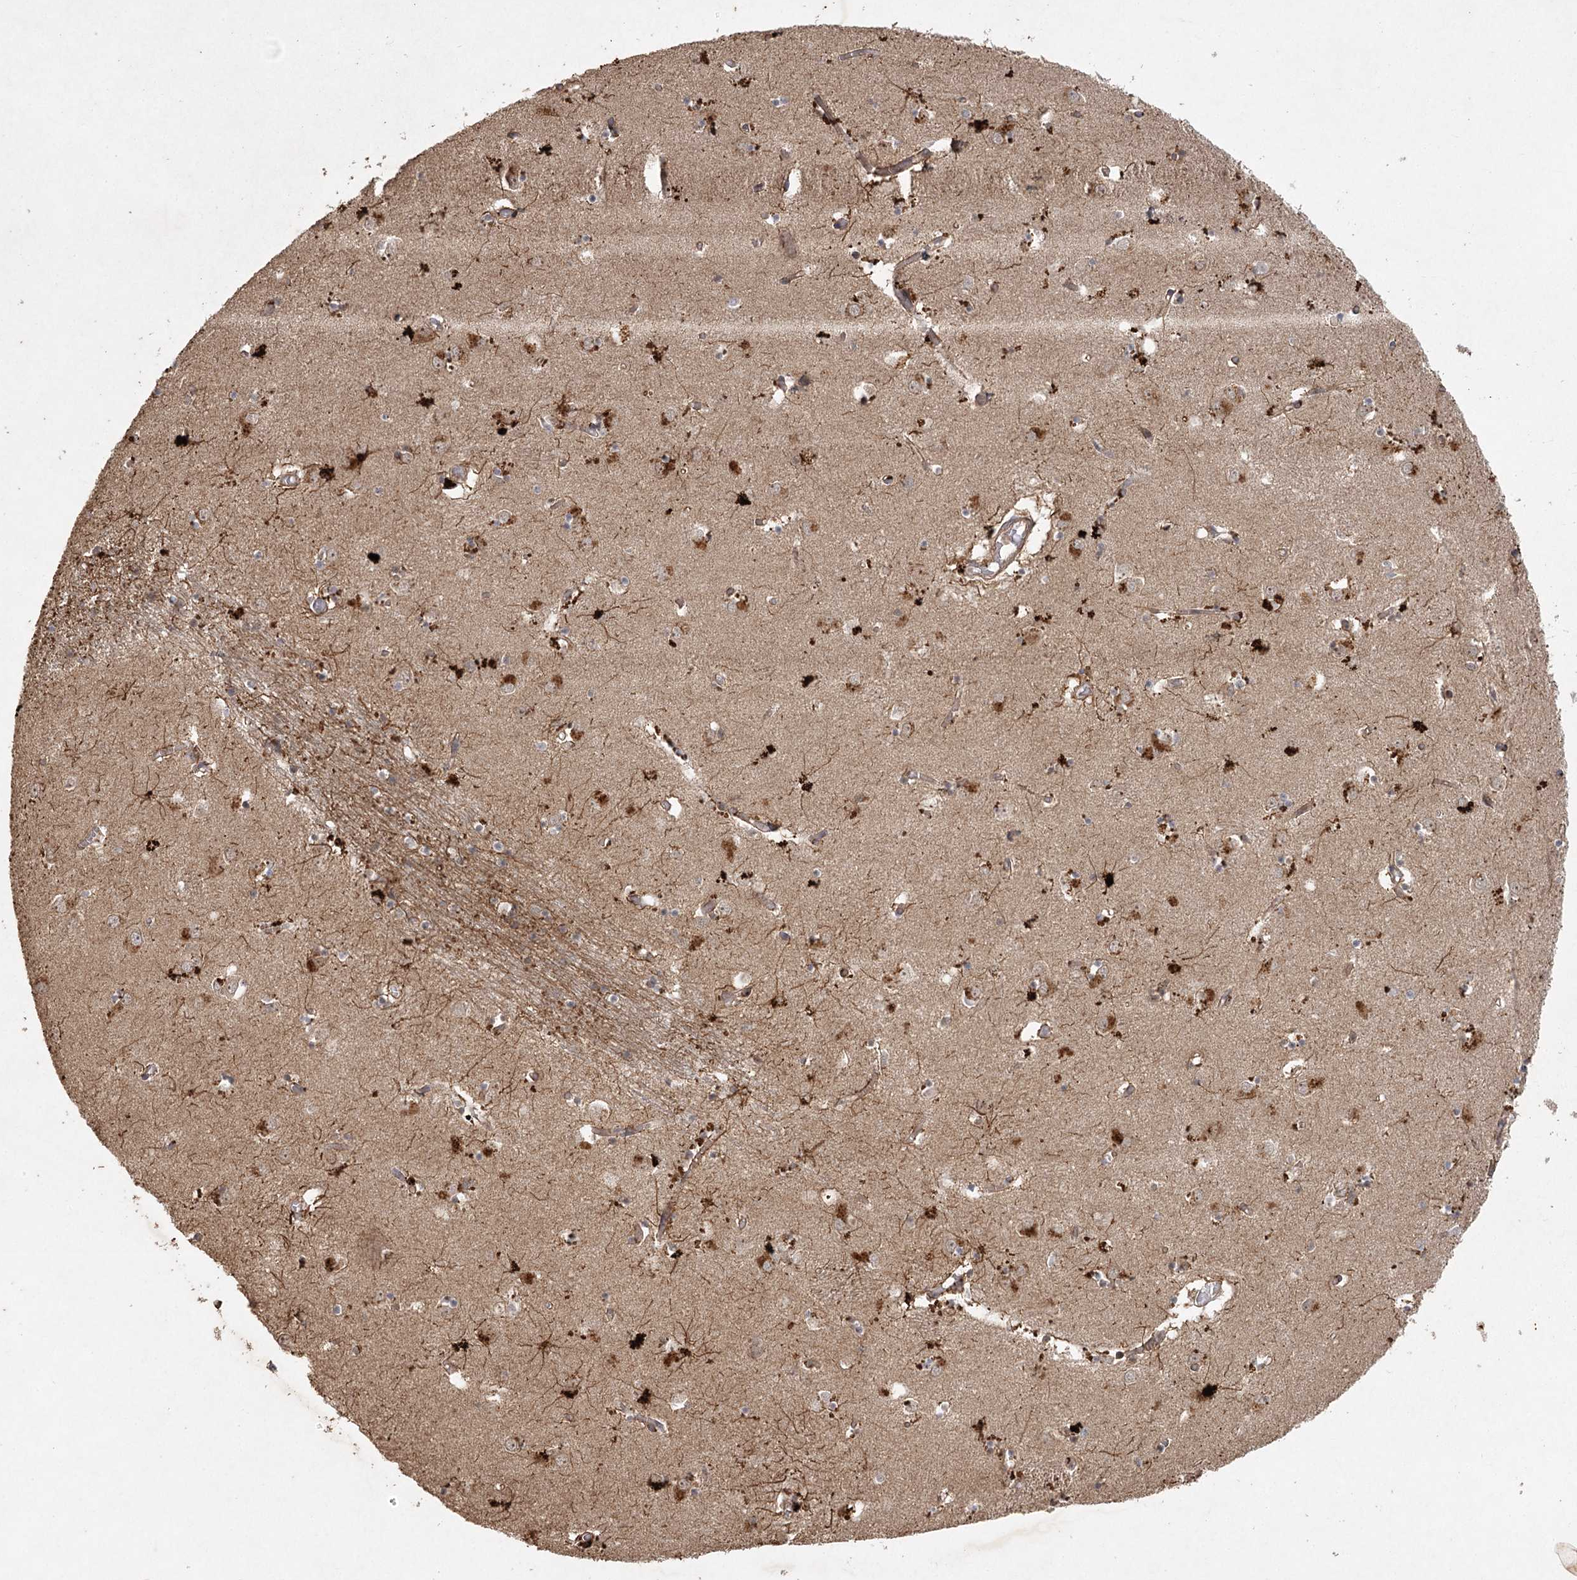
{"staining": {"intensity": "moderate", "quantity": ">75%", "location": "cytoplasmic/membranous"}, "tissue": "caudate", "cell_type": "Glial cells", "image_type": "normal", "snomed": [{"axis": "morphology", "description": "Normal tissue, NOS"}, {"axis": "topography", "description": "Lateral ventricle wall"}], "caption": "The image shows immunohistochemical staining of normal caudate. There is moderate cytoplasmic/membranous staining is seen in about >75% of glial cells. The staining is performed using DAB (3,3'-diaminobenzidine) brown chromogen to label protein expression. The nuclei are counter-stained blue using hematoxylin.", "gene": "ARL13A", "patient": {"sex": "male", "age": 70}}